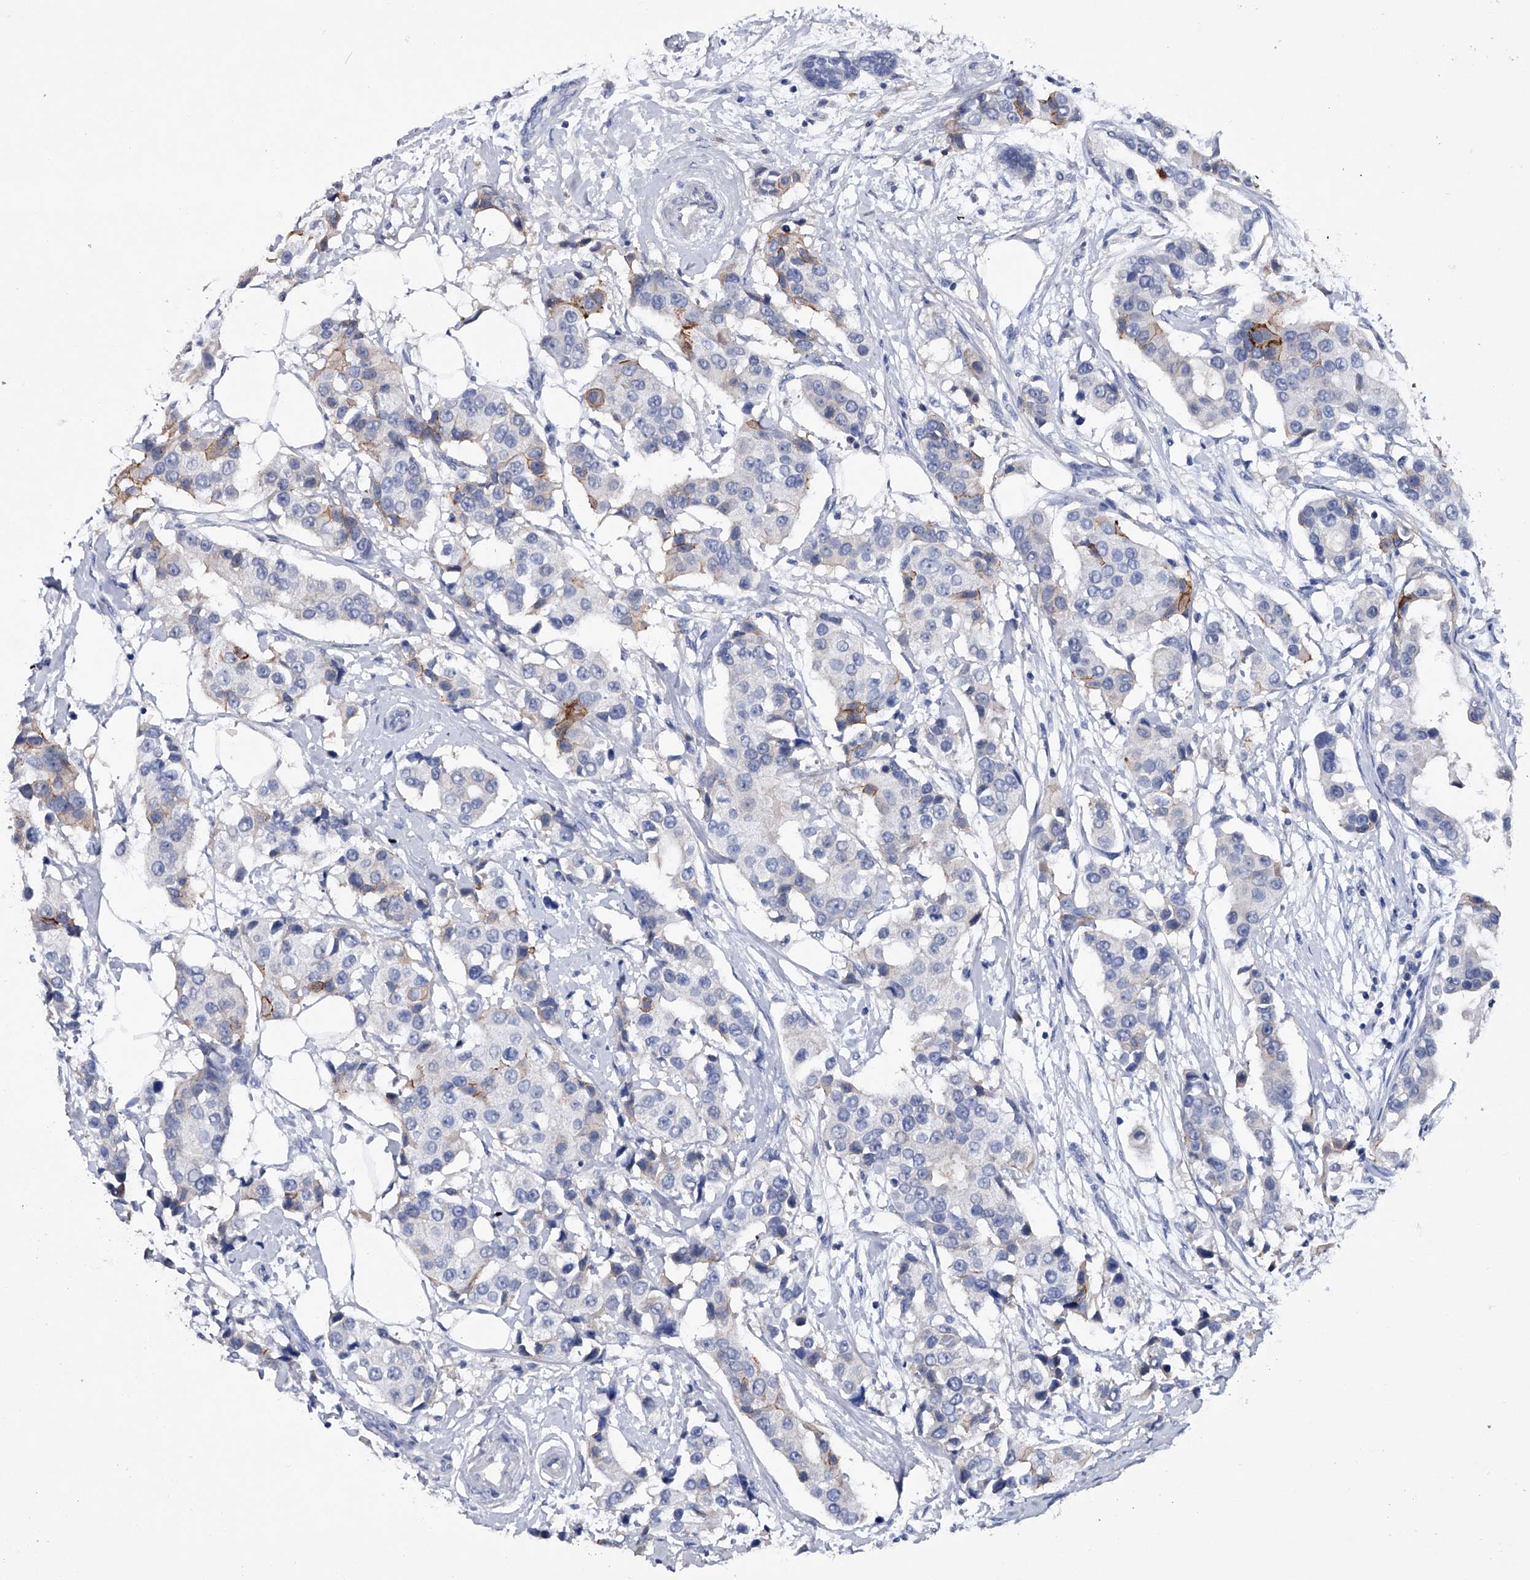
{"staining": {"intensity": "weak", "quantity": "<25%", "location": "cytoplasmic/membranous"}, "tissue": "breast cancer", "cell_type": "Tumor cells", "image_type": "cancer", "snomed": [{"axis": "morphology", "description": "Normal tissue, NOS"}, {"axis": "morphology", "description": "Duct carcinoma"}, {"axis": "topography", "description": "Breast"}], "caption": "DAB immunohistochemical staining of human breast cancer displays no significant positivity in tumor cells.", "gene": "ASNS", "patient": {"sex": "female", "age": 39}}